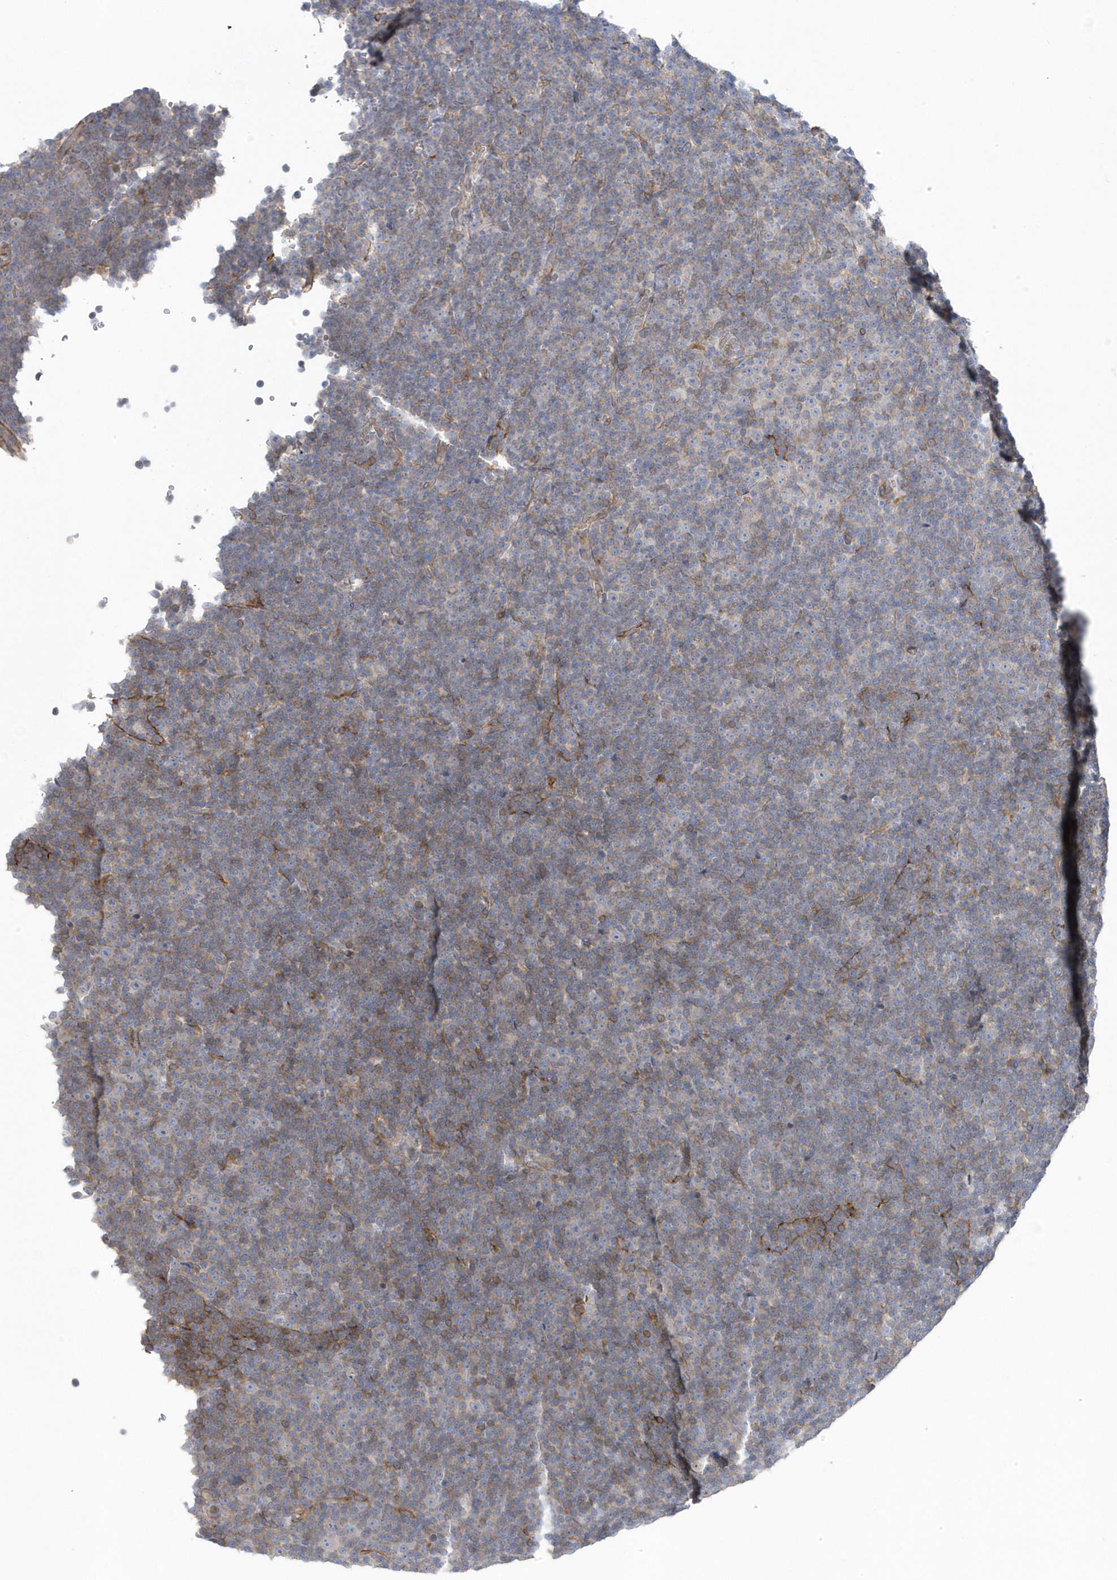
{"staining": {"intensity": "negative", "quantity": "none", "location": "none"}, "tissue": "lymphoma", "cell_type": "Tumor cells", "image_type": "cancer", "snomed": [{"axis": "morphology", "description": "Malignant lymphoma, non-Hodgkin's type, Low grade"}, {"axis": "topography", "description": "Lymph node"}], "caption": "The histopathology image shows no staining of tumor cells in lymphoma. Brightfield microscopy of immunohistochemistry (IHC) stained with DAB (3,3'-diaminobenzidine) (brown) and hematoxylin (blue), captured at high magnification.", "gene": "ANAPC1", "patient": {"sex": "female", "age": 67}}